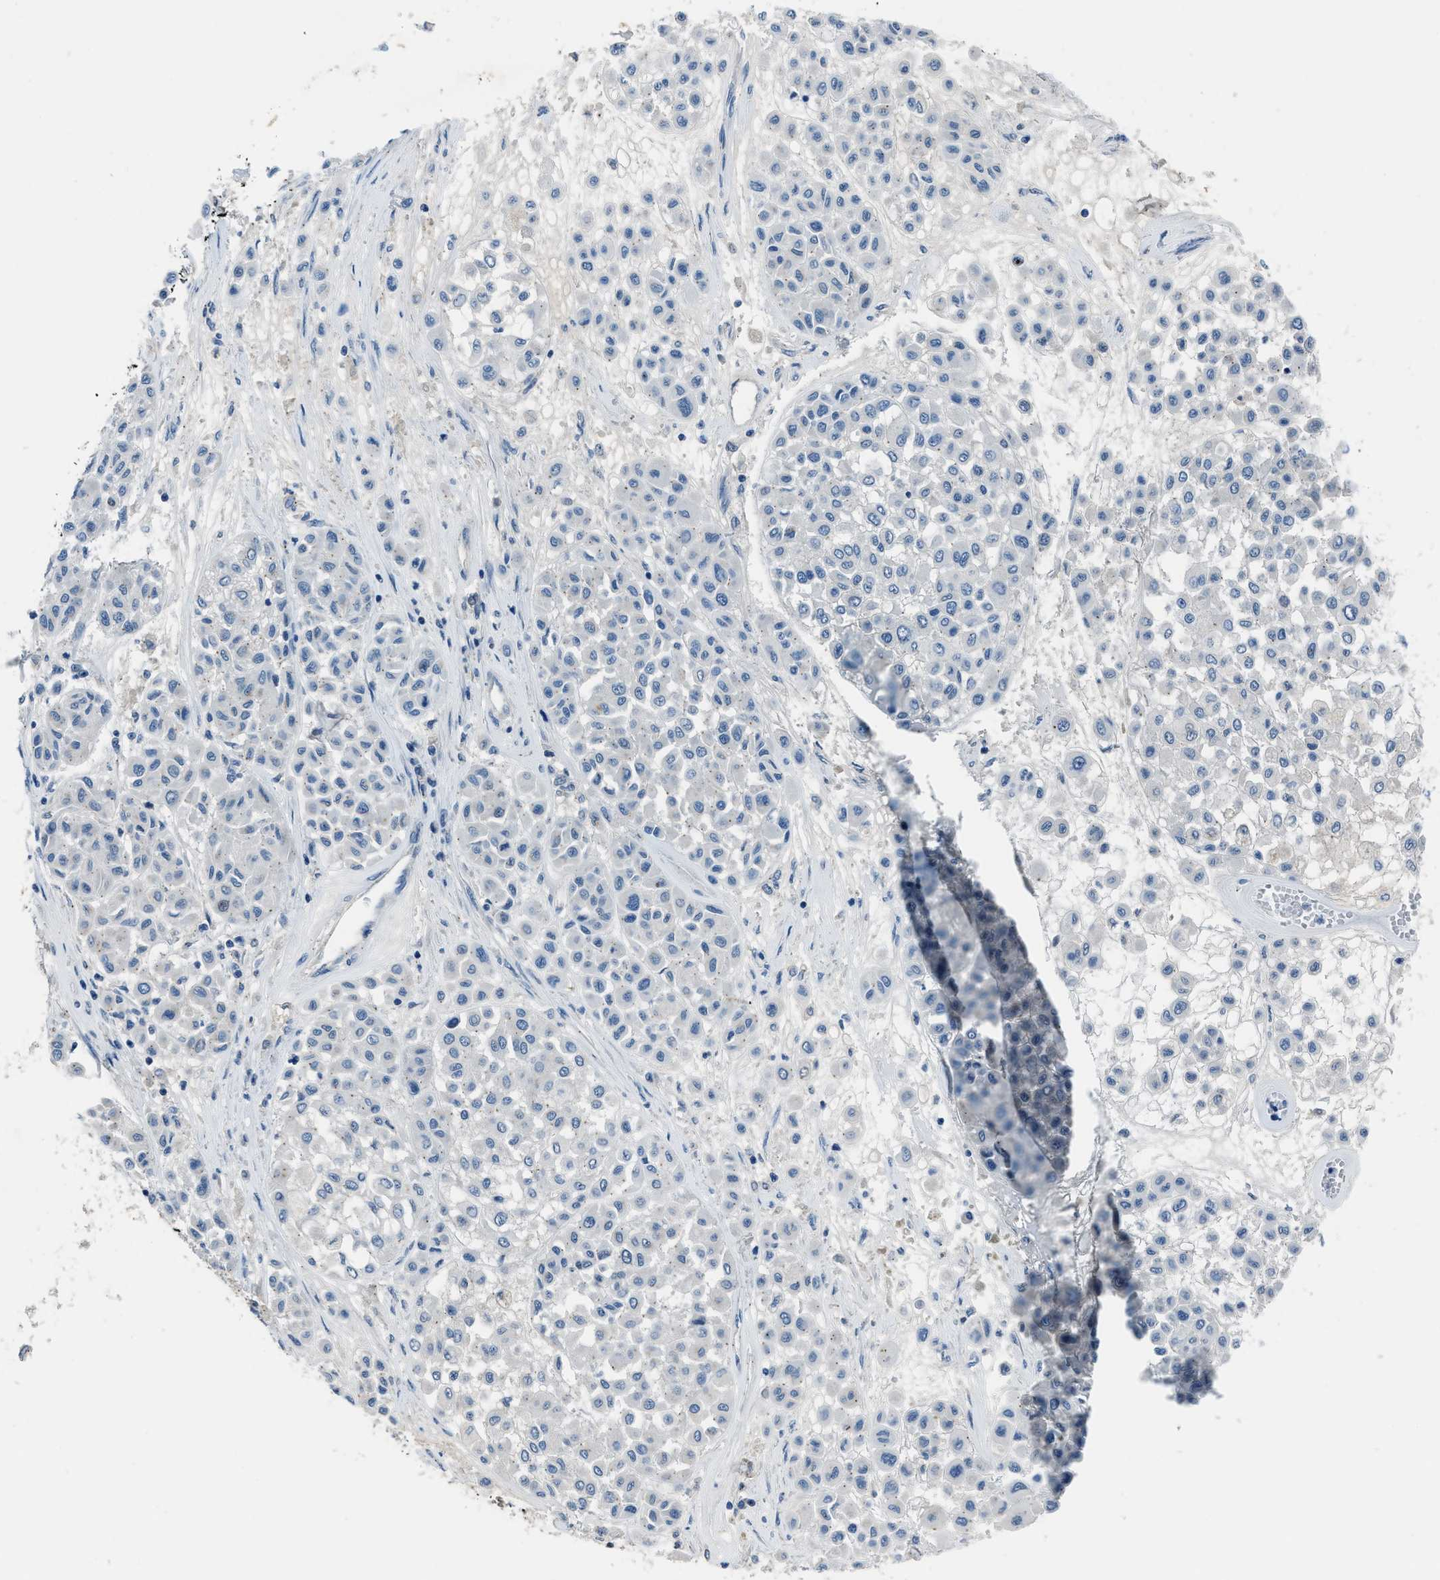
{"staining": {"intensity": "negative", "quantity": "none", "location": "none"}, "tissue": "melanoma", "cell_type": "Tumor cells", "image_type": "cancer", "snomed": [{"axis": "morphology", "description": "Malignant melanoma, Metastatic site"}, {"axis": "topography", "description": "Soft tissue"}], "caption": "DAB (3,3'-diaminobenzidine) immunohistochemical staining of melanoma exhibits no significant staining in tumor cells.", "gene": "DUSP19", "patient": {"sex": "male", "age": 41}}